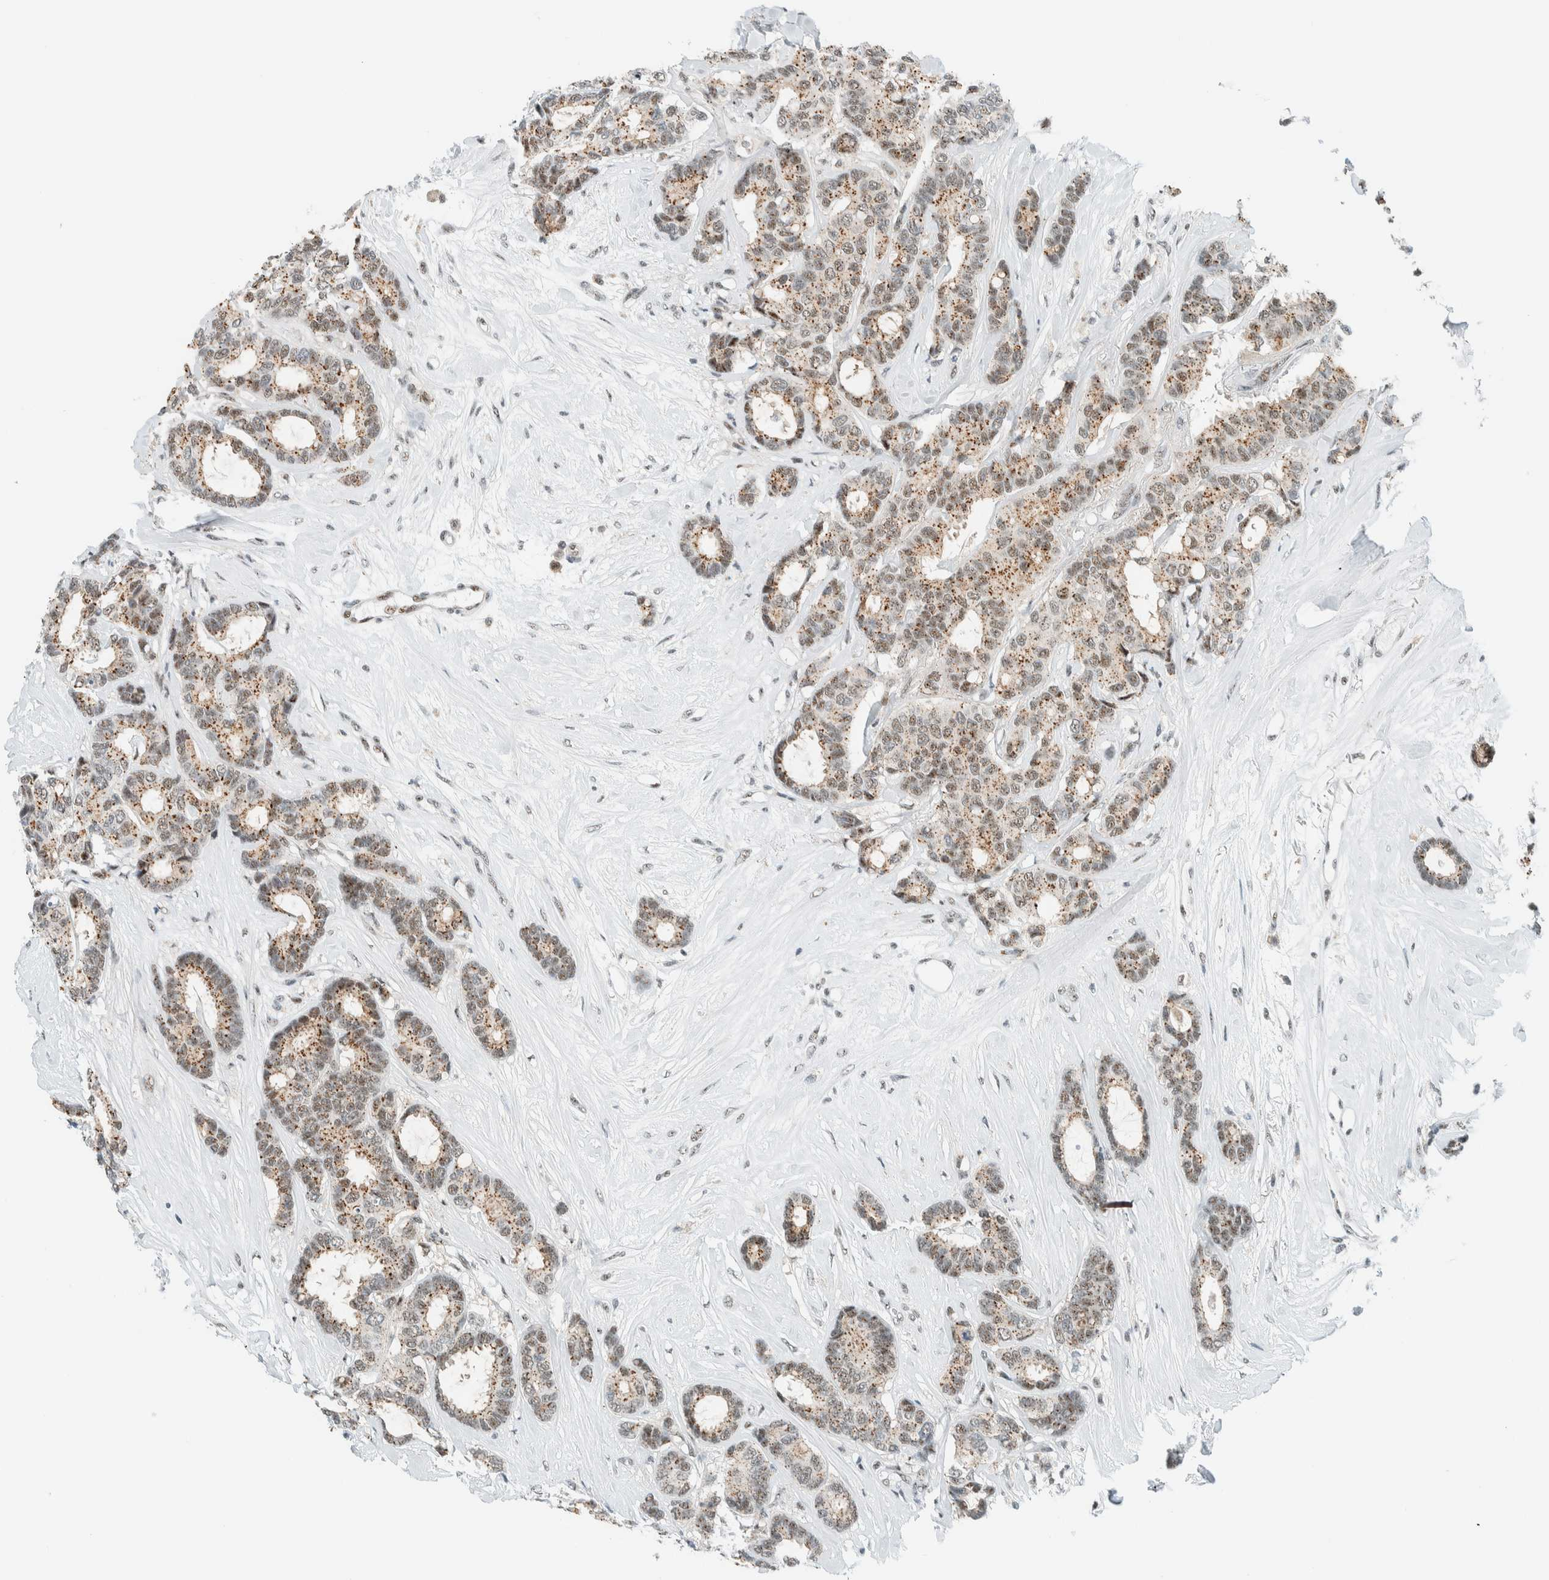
{"staining": {"intensity": "moderate", "quantity": ">75%", "location": "cytoplasmic/membranous,nuclear"}, "tissue": "breast cancer", "cell_type": "Tumor cells", "image_type": "cancer", "snomed": [{"axis": "morphology", "description": "Duct carcinoma"}, {"axis": "topography", "description": "Breast"}], "caption": "DAB immunohistochemical staining of human breast cancer demonstrates moderate cytoplasmic/membranous and nuclear protein staining in approximately >75% of tumor cells.", "gene": "CYSRT1", "patient": {"sex": "female", "age": 87}}